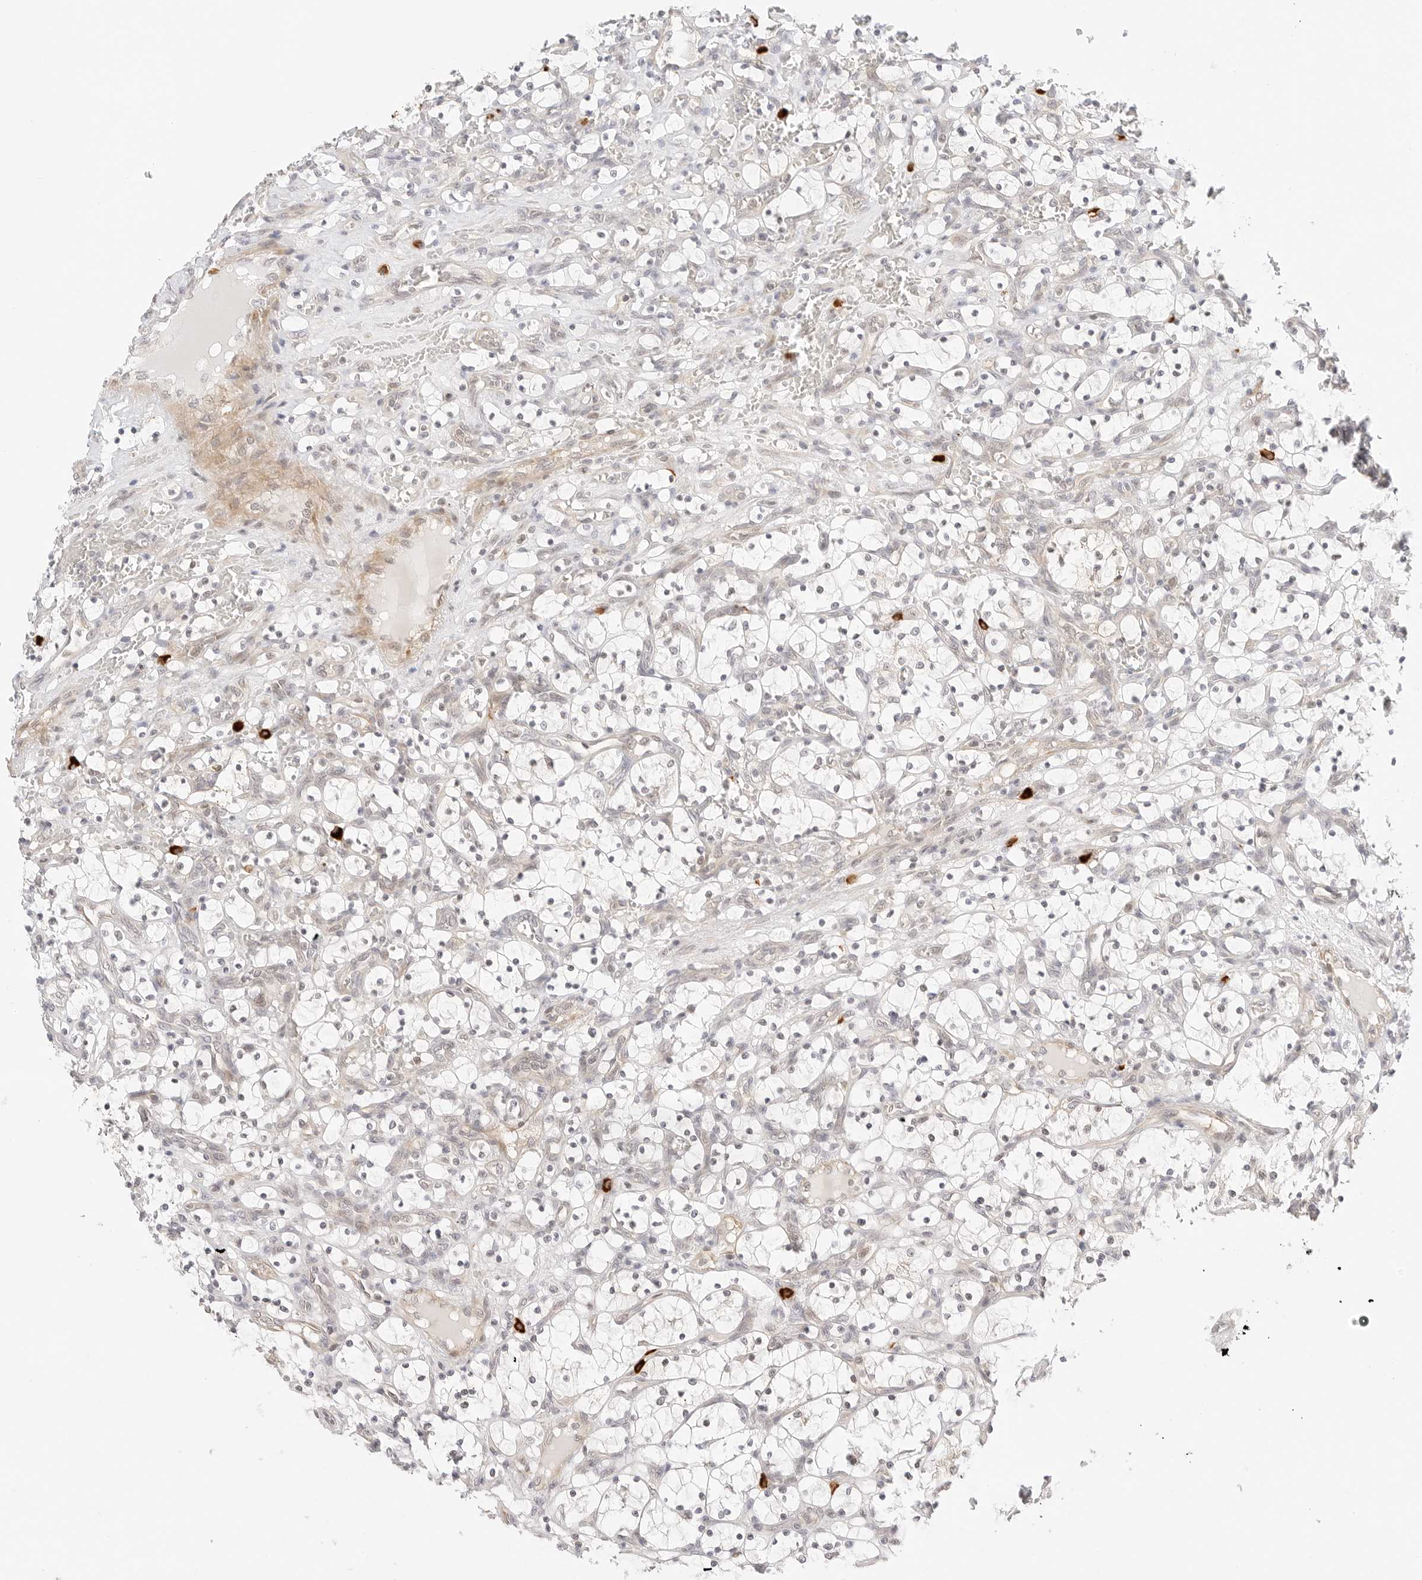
{"staining": {"intensity": "negative", "quantity": "none", "location": "none"}, "tissue": "renal cancer", "cell_type": "Tumor cells", "image_type": "cancer", "snomed": [{"axis": "morphology", "description": "Adenocarcinoma, NOS"}, {"axis": "topography", "description": "Kidney"}], "caption": "This is an immunohistochemistry photomicrograph of human adenocarcinoma (renal). There is no positivity in tumor cells.", "gene": "TEKT2", "patient": {"sex": "female", "age": 69}}